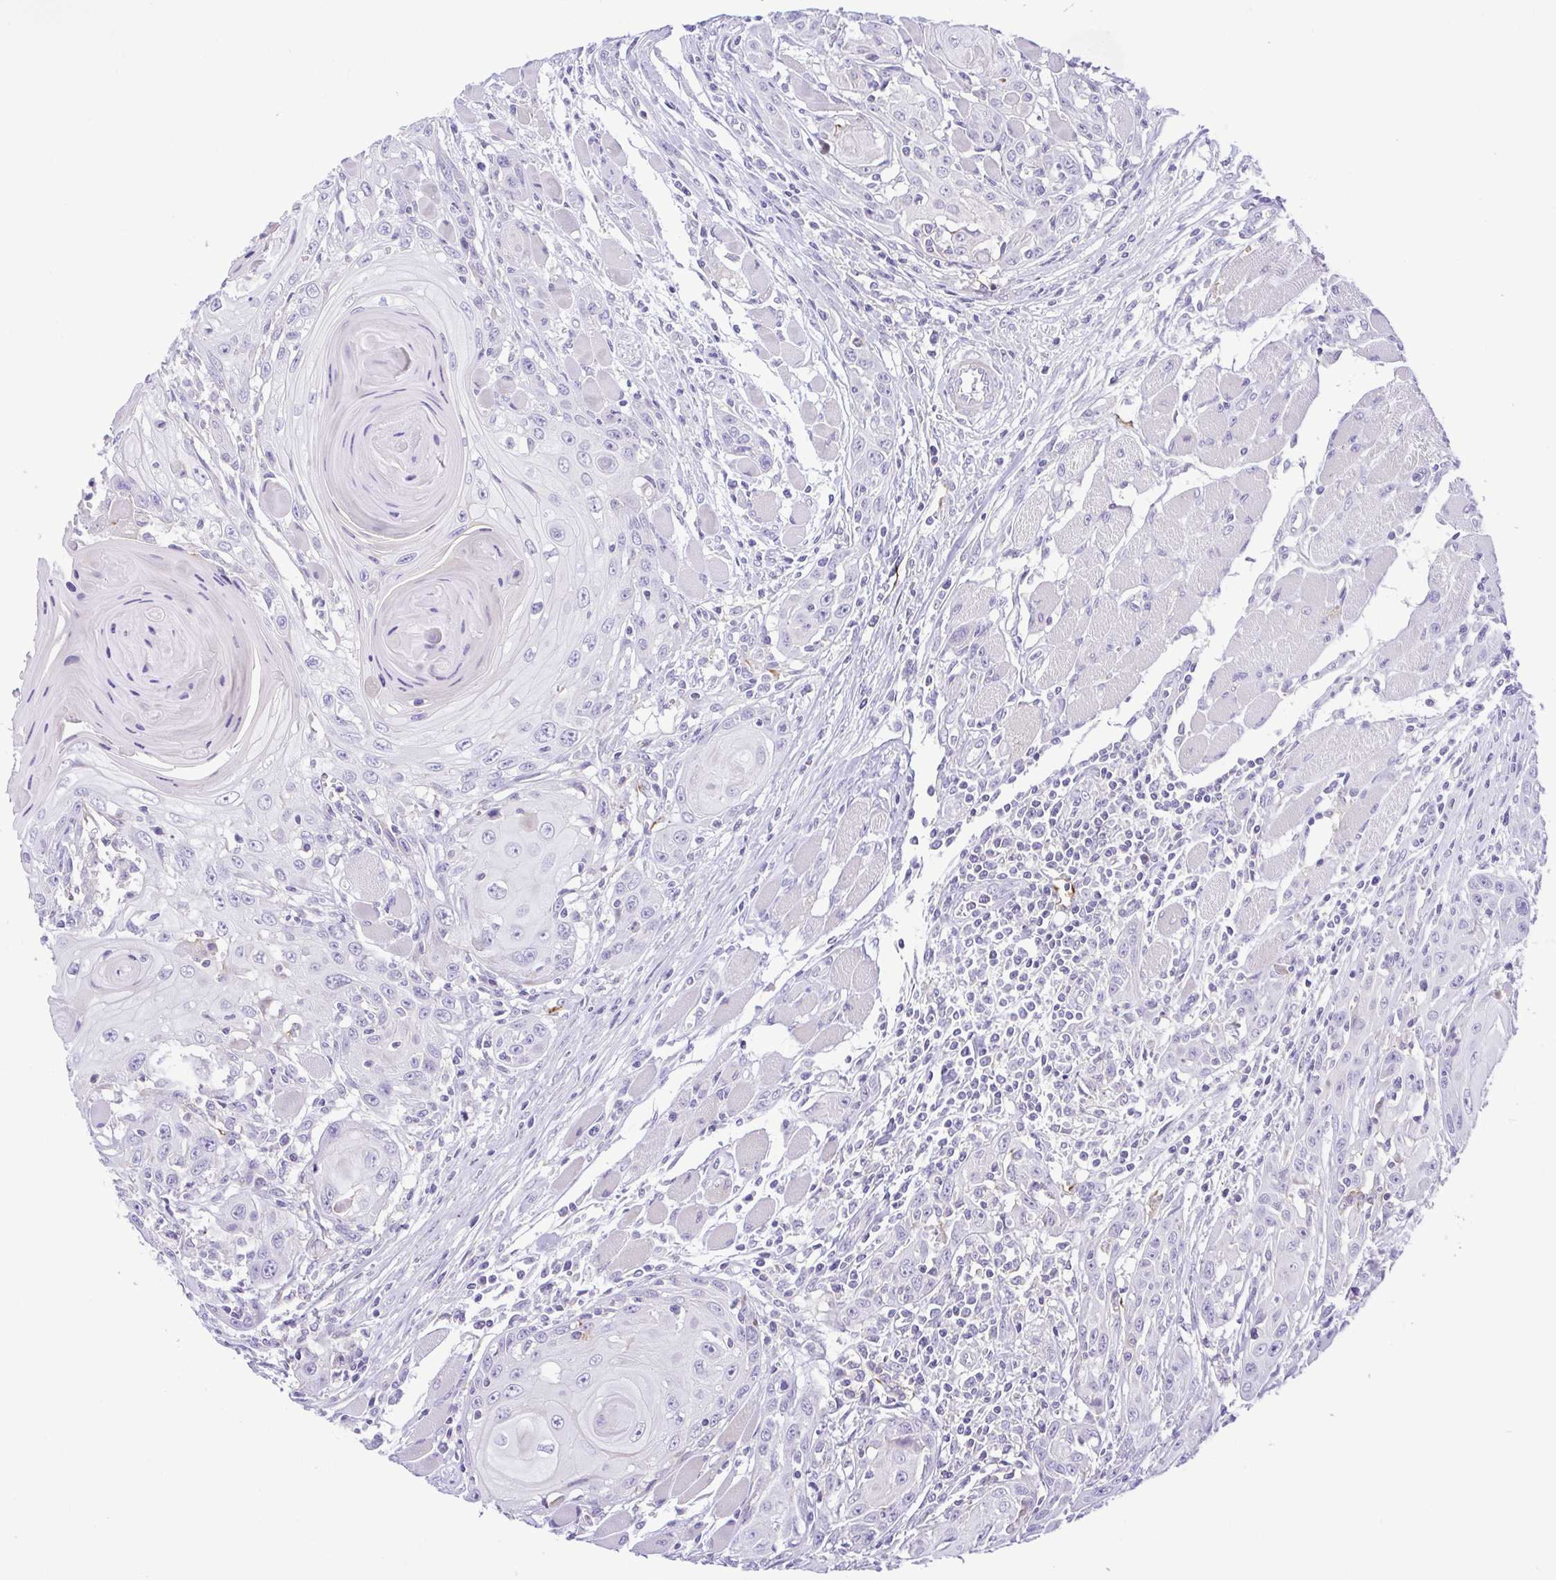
{"staining": {"intensity": "negative", "quantity": "none", "location": "none"}, "tissue": "head and neck cancer", "cell_type": "Tumor cells", "image_type": "cancer", "snomed": [{"axis": "morphology", "description": "Squamous cell carcinoma, NOS"}, {"axis": "topography", "description": "Head-Neck"}], "caption": "This is an immunohistochemistry (IHC) photomicrograph of human head and neck cancer. There is no expression in tumor cells.", "gene": "GPR182", "patient": {"sex": "female", "age": 80}}